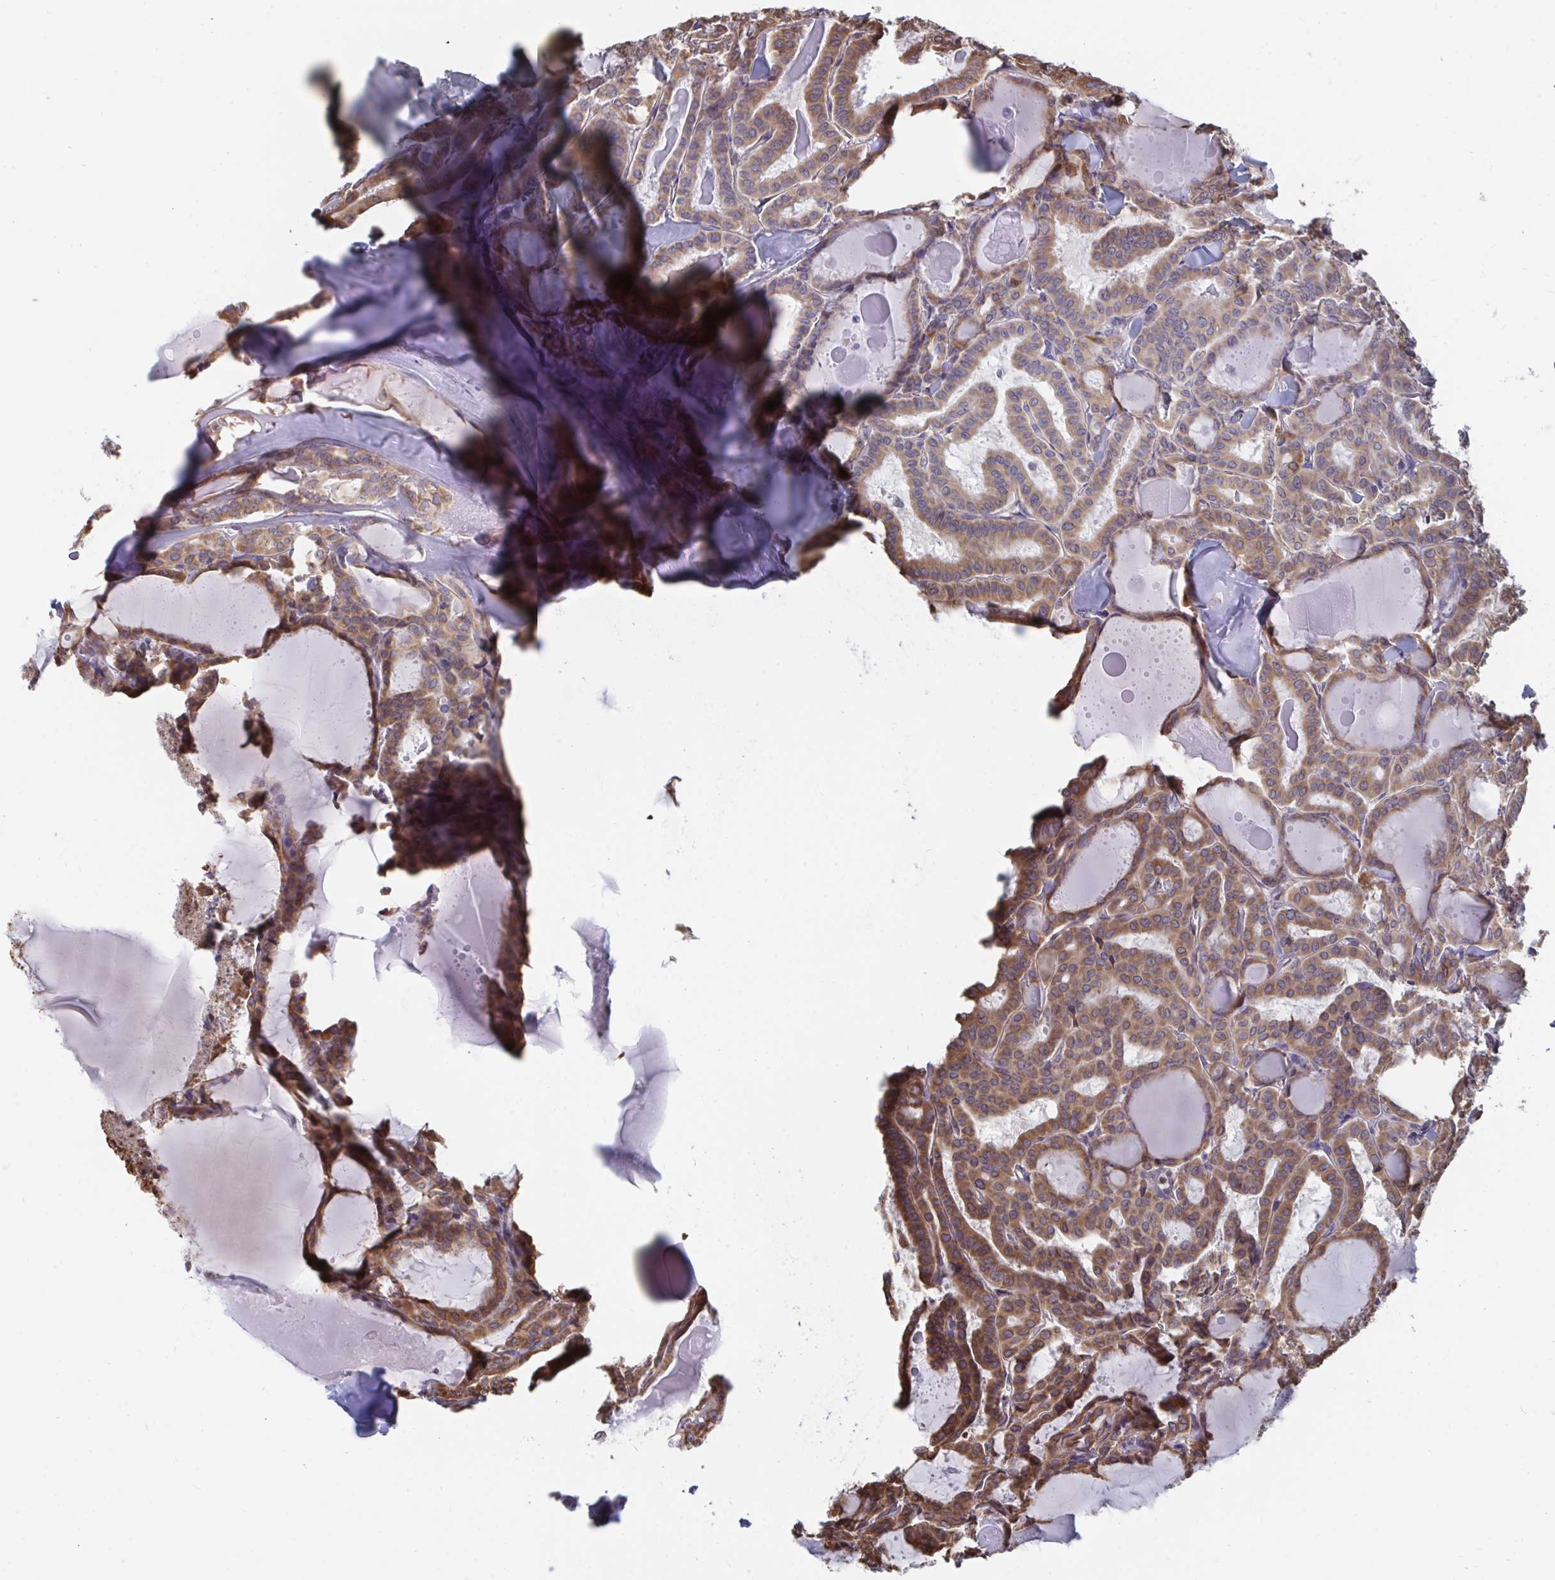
{"staining": {"intensity": "moderate", "quantity": ">75%", "location": "cytoplasmic/membranous"}, "tissue": "thyroid cancer", "cell_type": "Tumor cells", "image_type": "cancer", "snomed": [{"axis": "morphology", "description": "Papillary adenocarcinoma, NOS"}, {"axis": "topography", "description": "Thyroid gland"}], "caption": "A medium amount of moderate cytoplasmic/membranous positivity is appreciated in about >75% of tumor cells in papillary adenocarcinoma (thyroid) tissue.", "gene": "ELAVL1", "patient": {"sex": "male", "age": 87}}